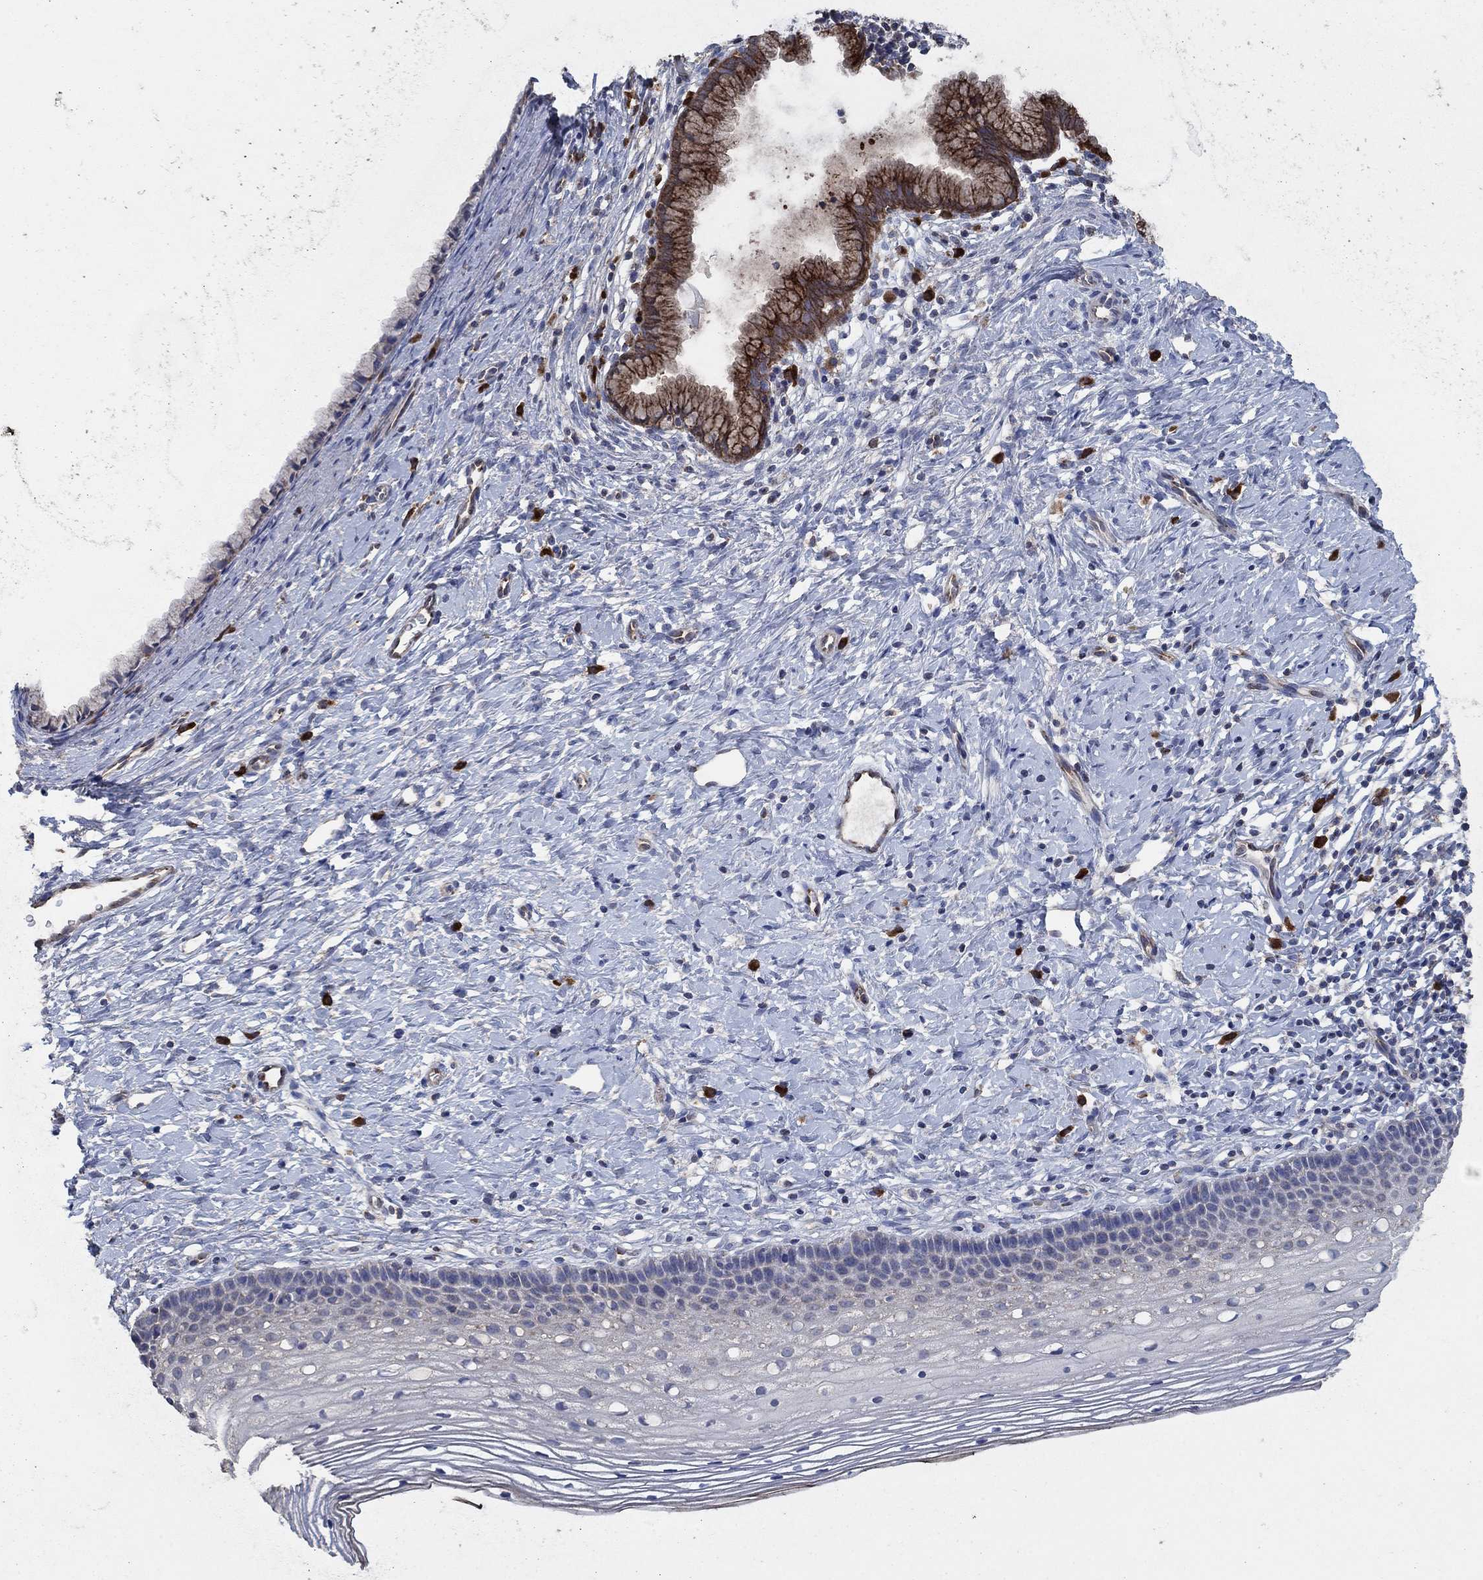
{"staining": {"intensity": "moderate", "quantity": ">75%", "location": "cytoplasmic/membranous"}, "tissue": "cervix", "cell_type": "Glandular cells", "image_type": "normal", "snomed": [{"axis": "morphology", "description": "Normal tissue, NOS"}, {"axis": "topography", "description": "Cervix"}], "caption": "Cervix stained with IHC shows moderate cytoplasmic/membranous positivity in about >75% of glandular cells. The staining was performed using DAB to visualize the protein expression in brown, while the nuclei were stained in blue with hematoxylin (Magnification: 20x).", "gene": "HID1", "patient": {"sex": "female", "age": 39}}